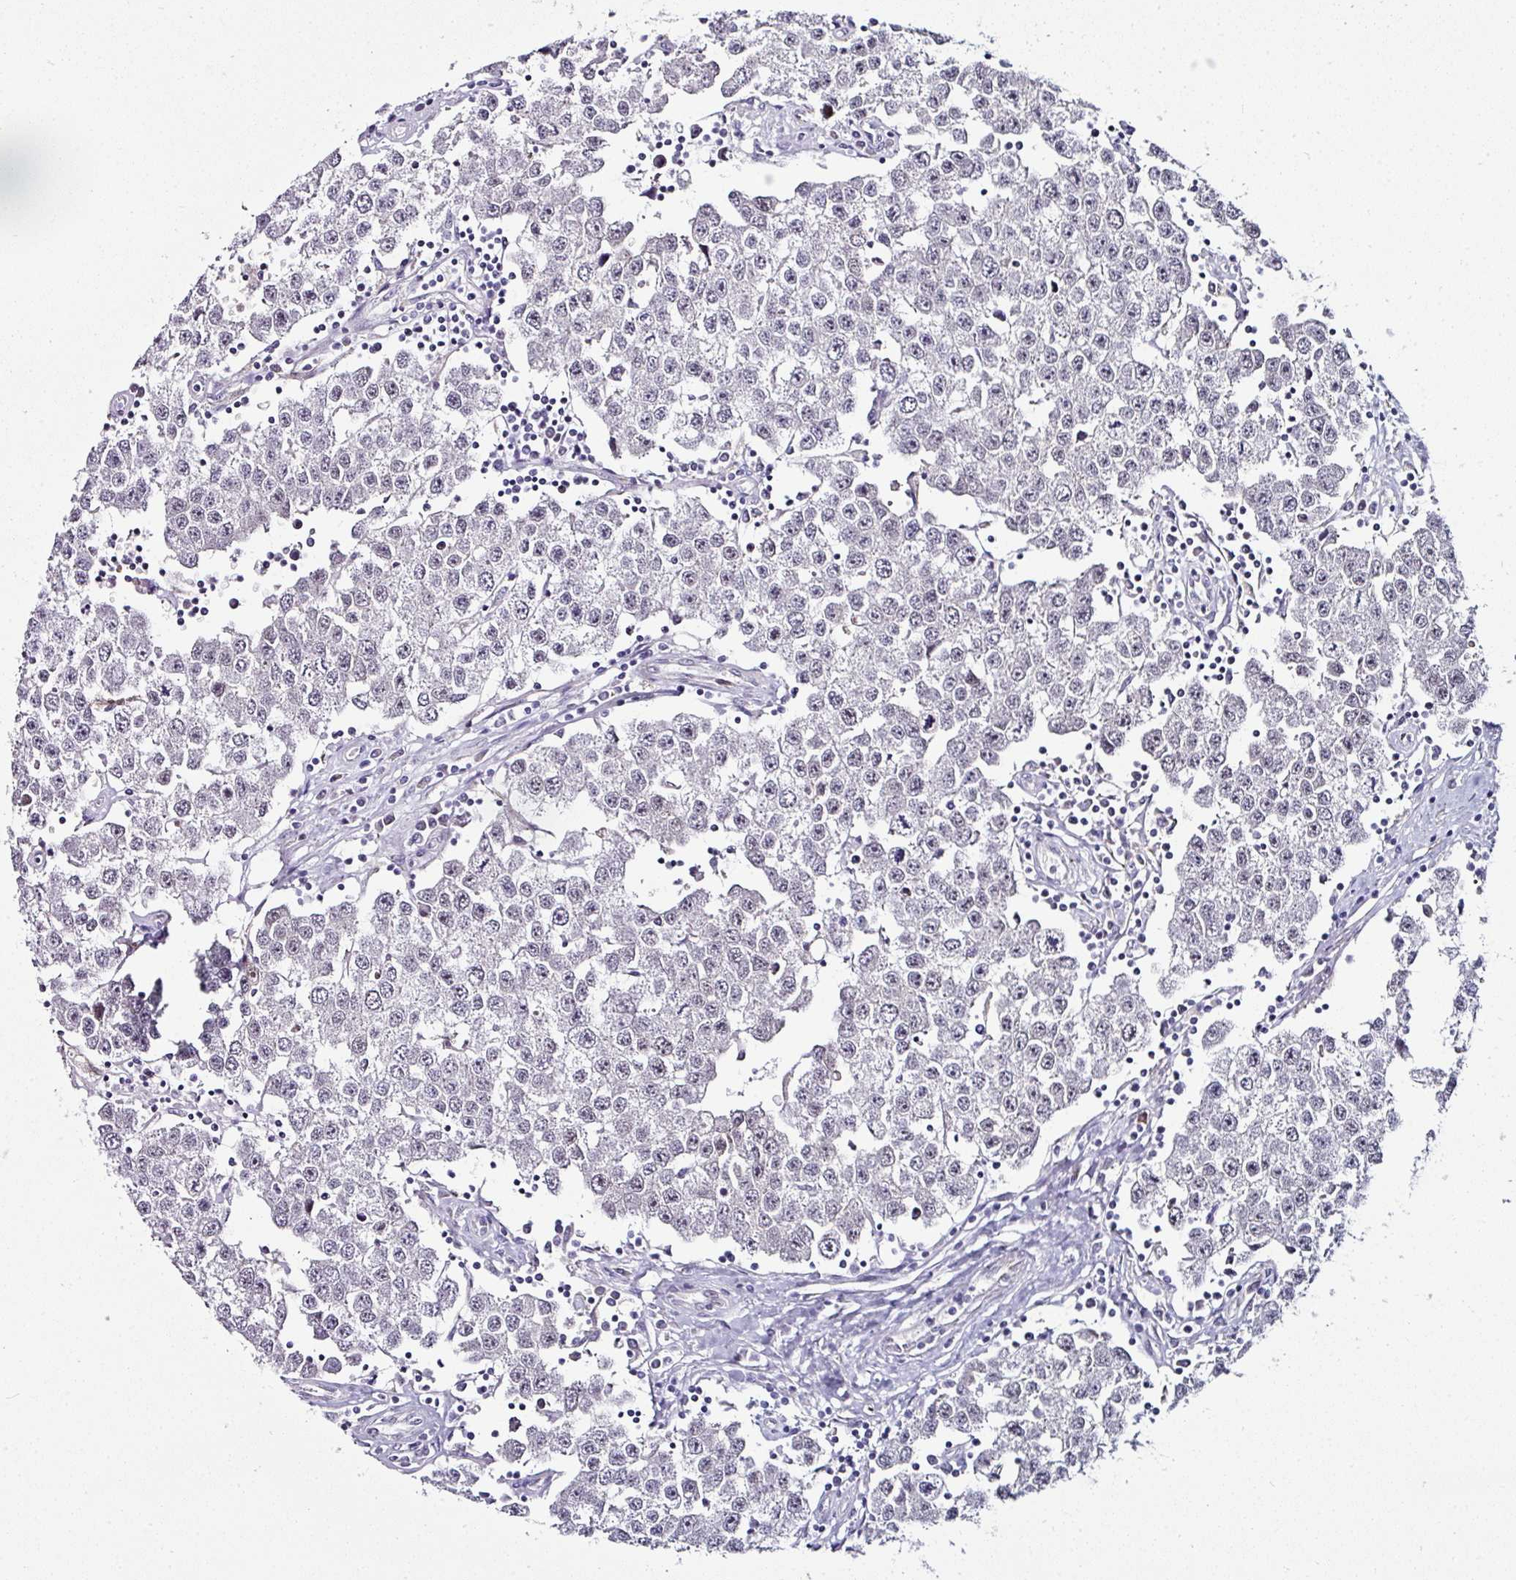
{"staining": {"intensity": "negative", "quantity": "none", "location": "none"}, "tissue": "testis cancer", "cell_type": "Tumor cells", "image_type": "cancer", "snomed": [{"axis": "morphology", "description": "Seminoma, NOS"}, {"axis": "topography", "description": "Testis"}], "caption": "The IHC histopathology image has no significant expression in tumor cells of testis seminoma tissue.", "gene": "TMPRSS9", "patient": {"sex": "male", "age": 34}}